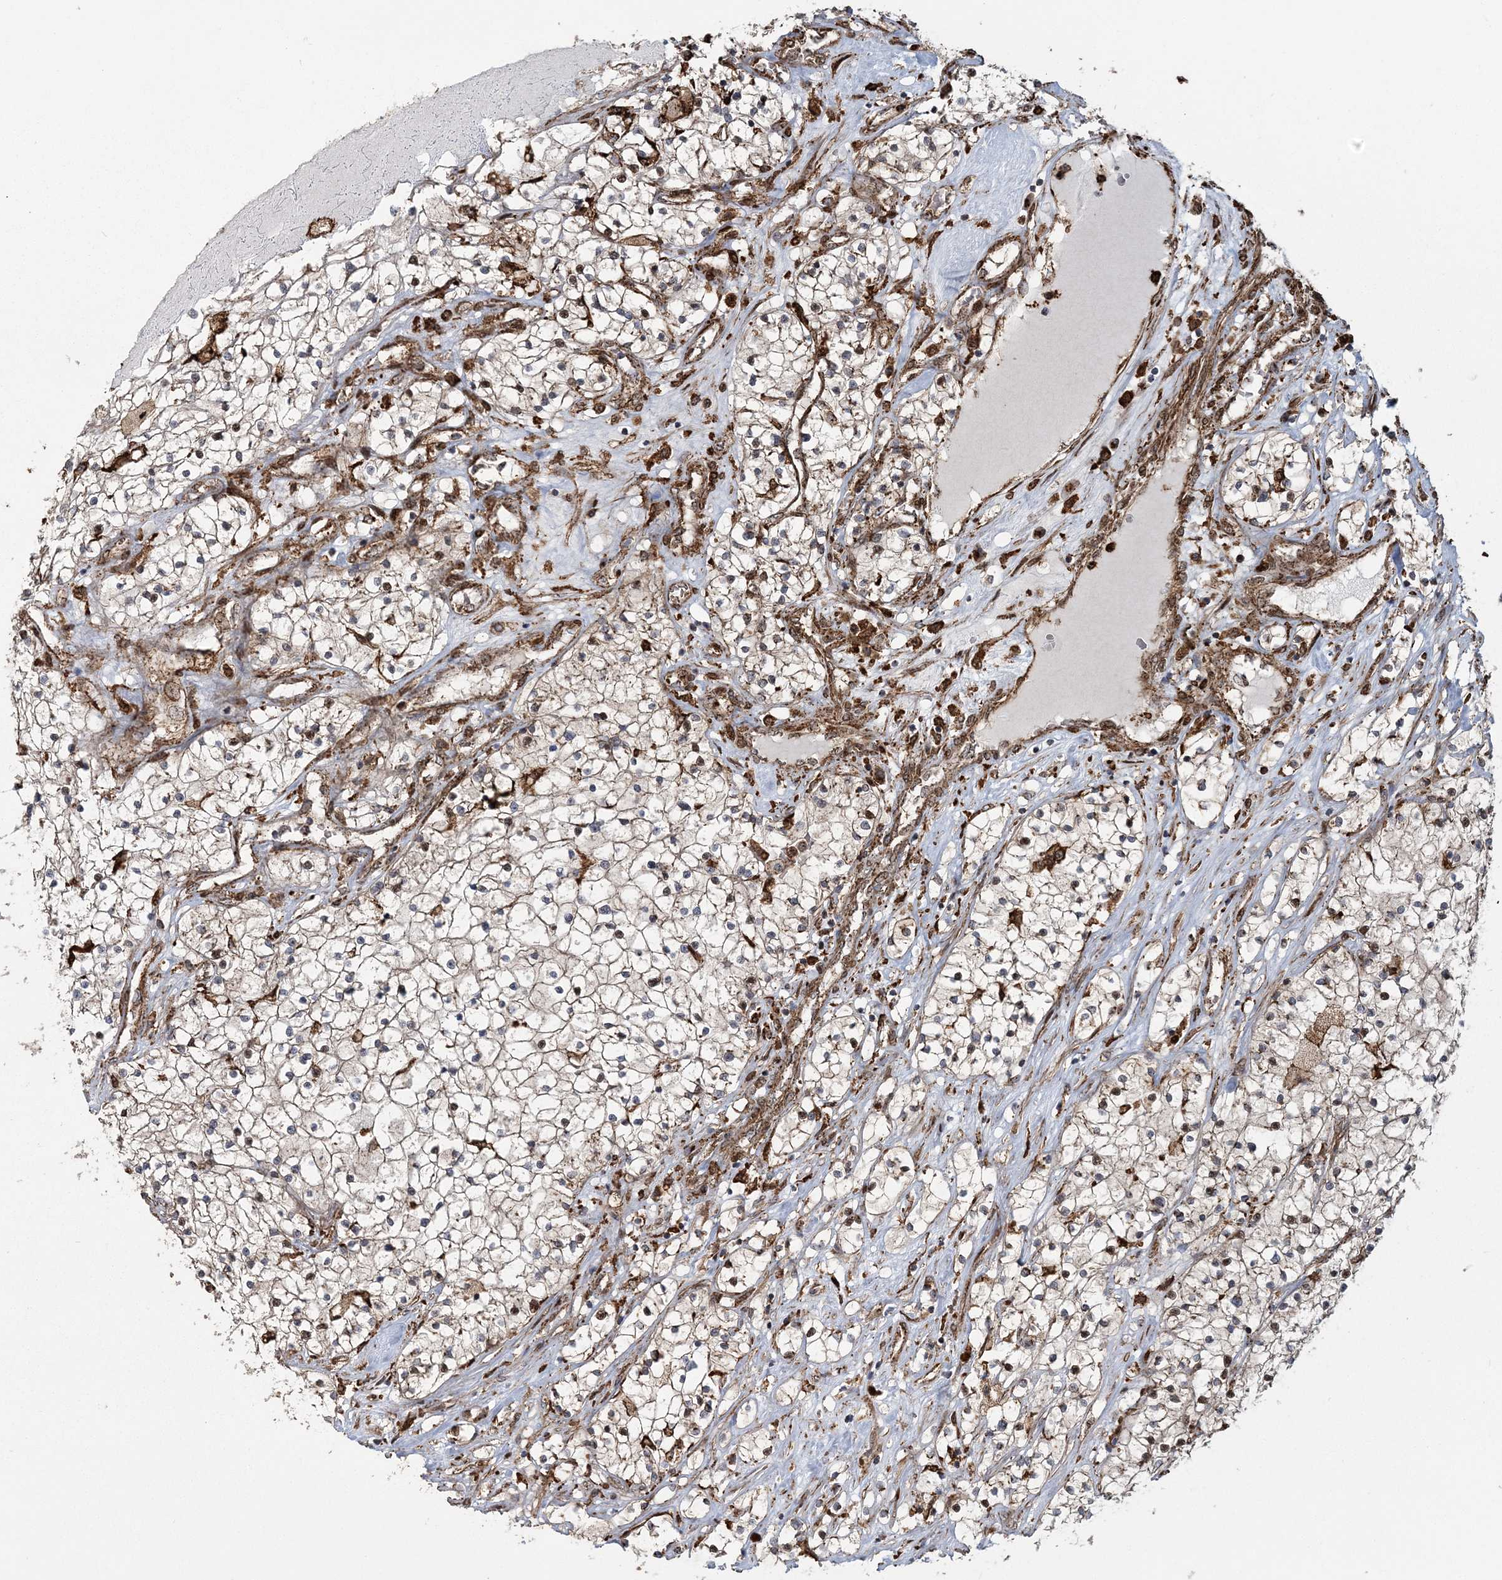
{"staining": {"intensity": "weak", "quantity": "<25%", "location": "cytoplasmic/membranous"}, "tissue": "renal cancer", "cell_type": "Tumor cells", "image_type": "cancer", "snomed": [{"axis": "morphology", "description": "Normal tissue, NOS"}, {"axis": "morphology", "description": "Adenocarcinoma, NOS"}, {"axis": "topography", "description": "Kidney"}], "caption": "An IHC histopathology image of renal cancer (adenocarcinoma) is shown. There is no staining in tumor cells of renal cancer (adenocarcinoma).", "gene": "TRAF3IP2", "patient": {"sex": "male", "age": 68}}